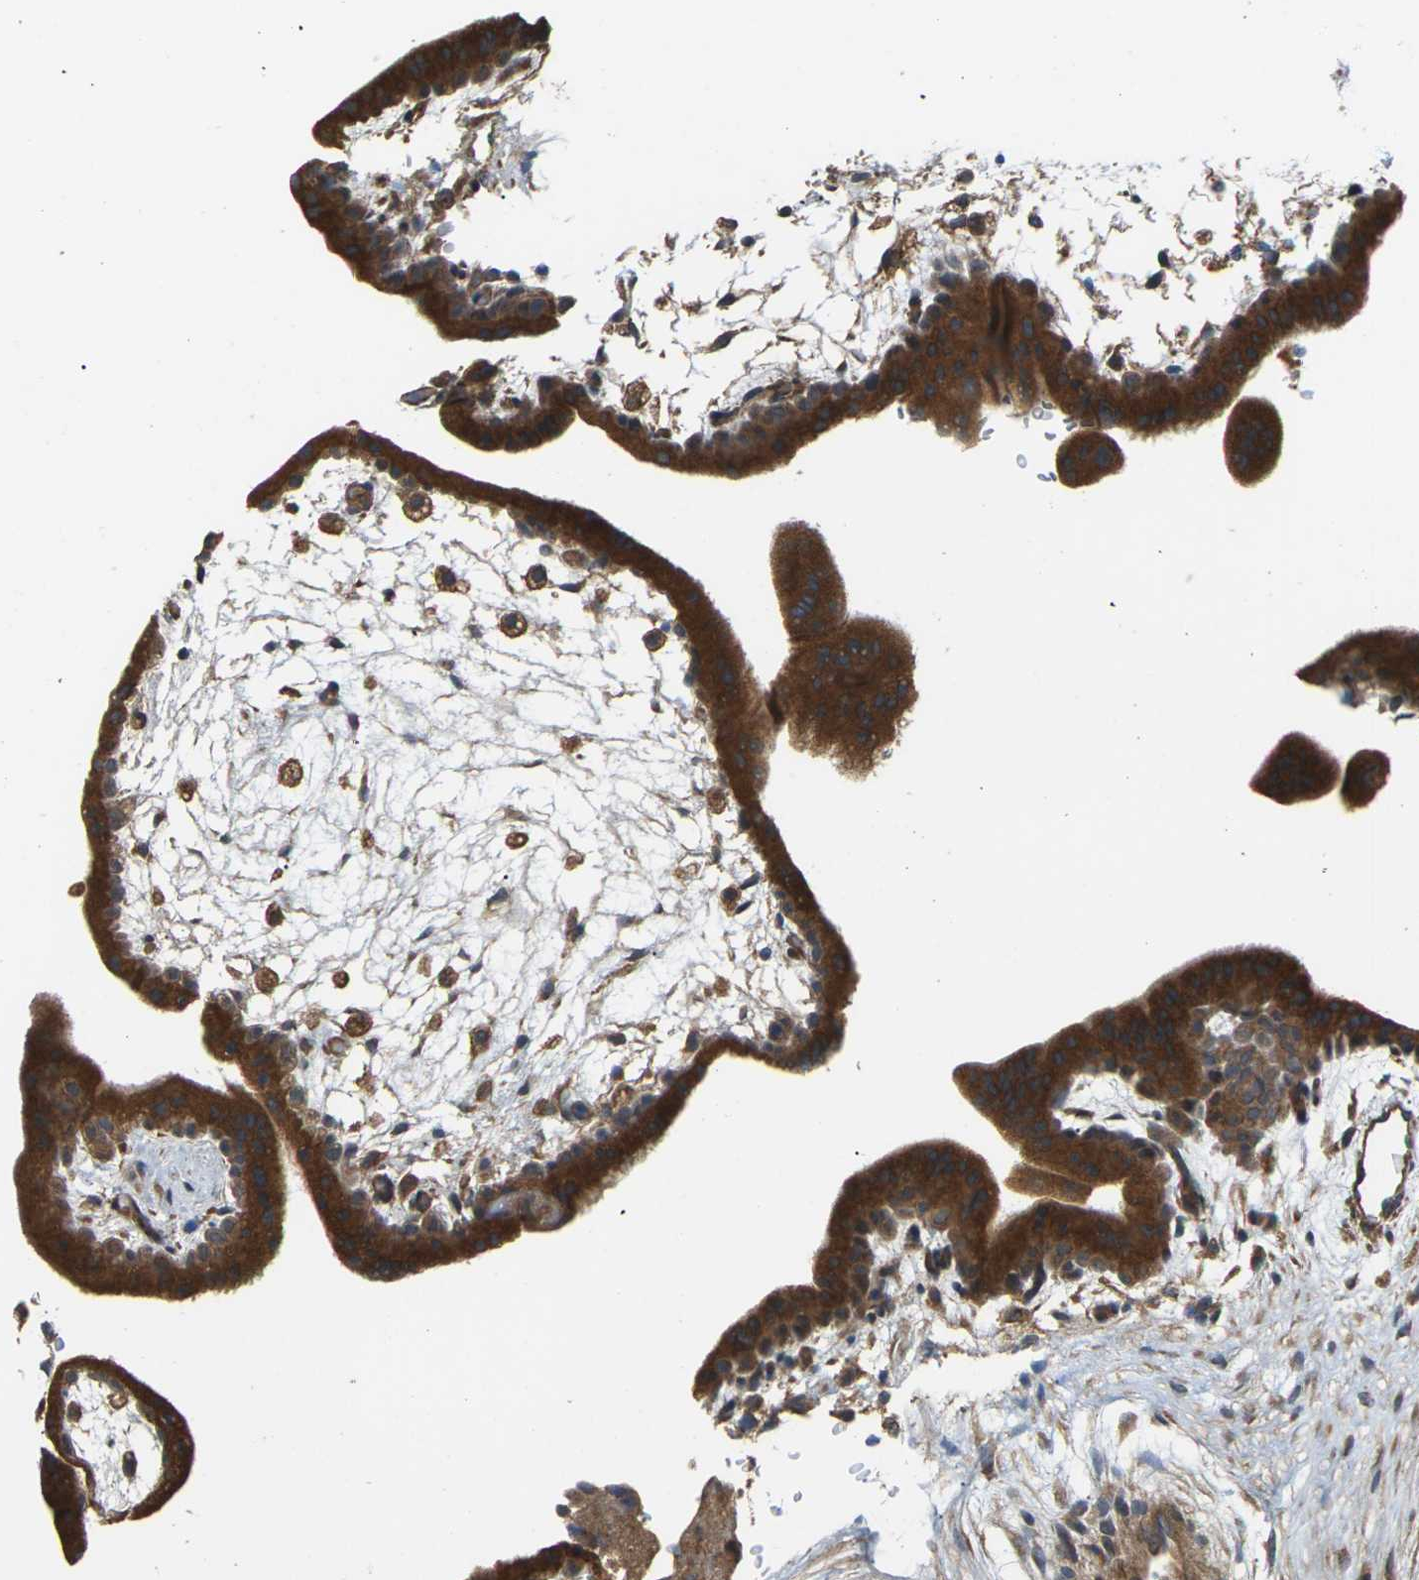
{"staining": {"intensity": "strong", "quantity": ">75%", "location": "cytoplasmic/membranous"}, "tissue": "placenta", "cell_type": "Trophoblastic cells", "image_type": "normal", "snomed": [{"axis": "morphology", "description": "Normal tissue, NOS"}, {"axis": "topography", "description": "Placenta"}], "caption": "IHC (DAB) staining of normal placenta displays strong cytoplasmic/membranous protein expression in approximately >75% of trophoblastic cells. (DAB (3,3'-diaminobenzidine) IHC, brown staining for protein, blue staining for nuclei).", "gene": "NRAS", "patient": {"sex": "female", "age": 35}}